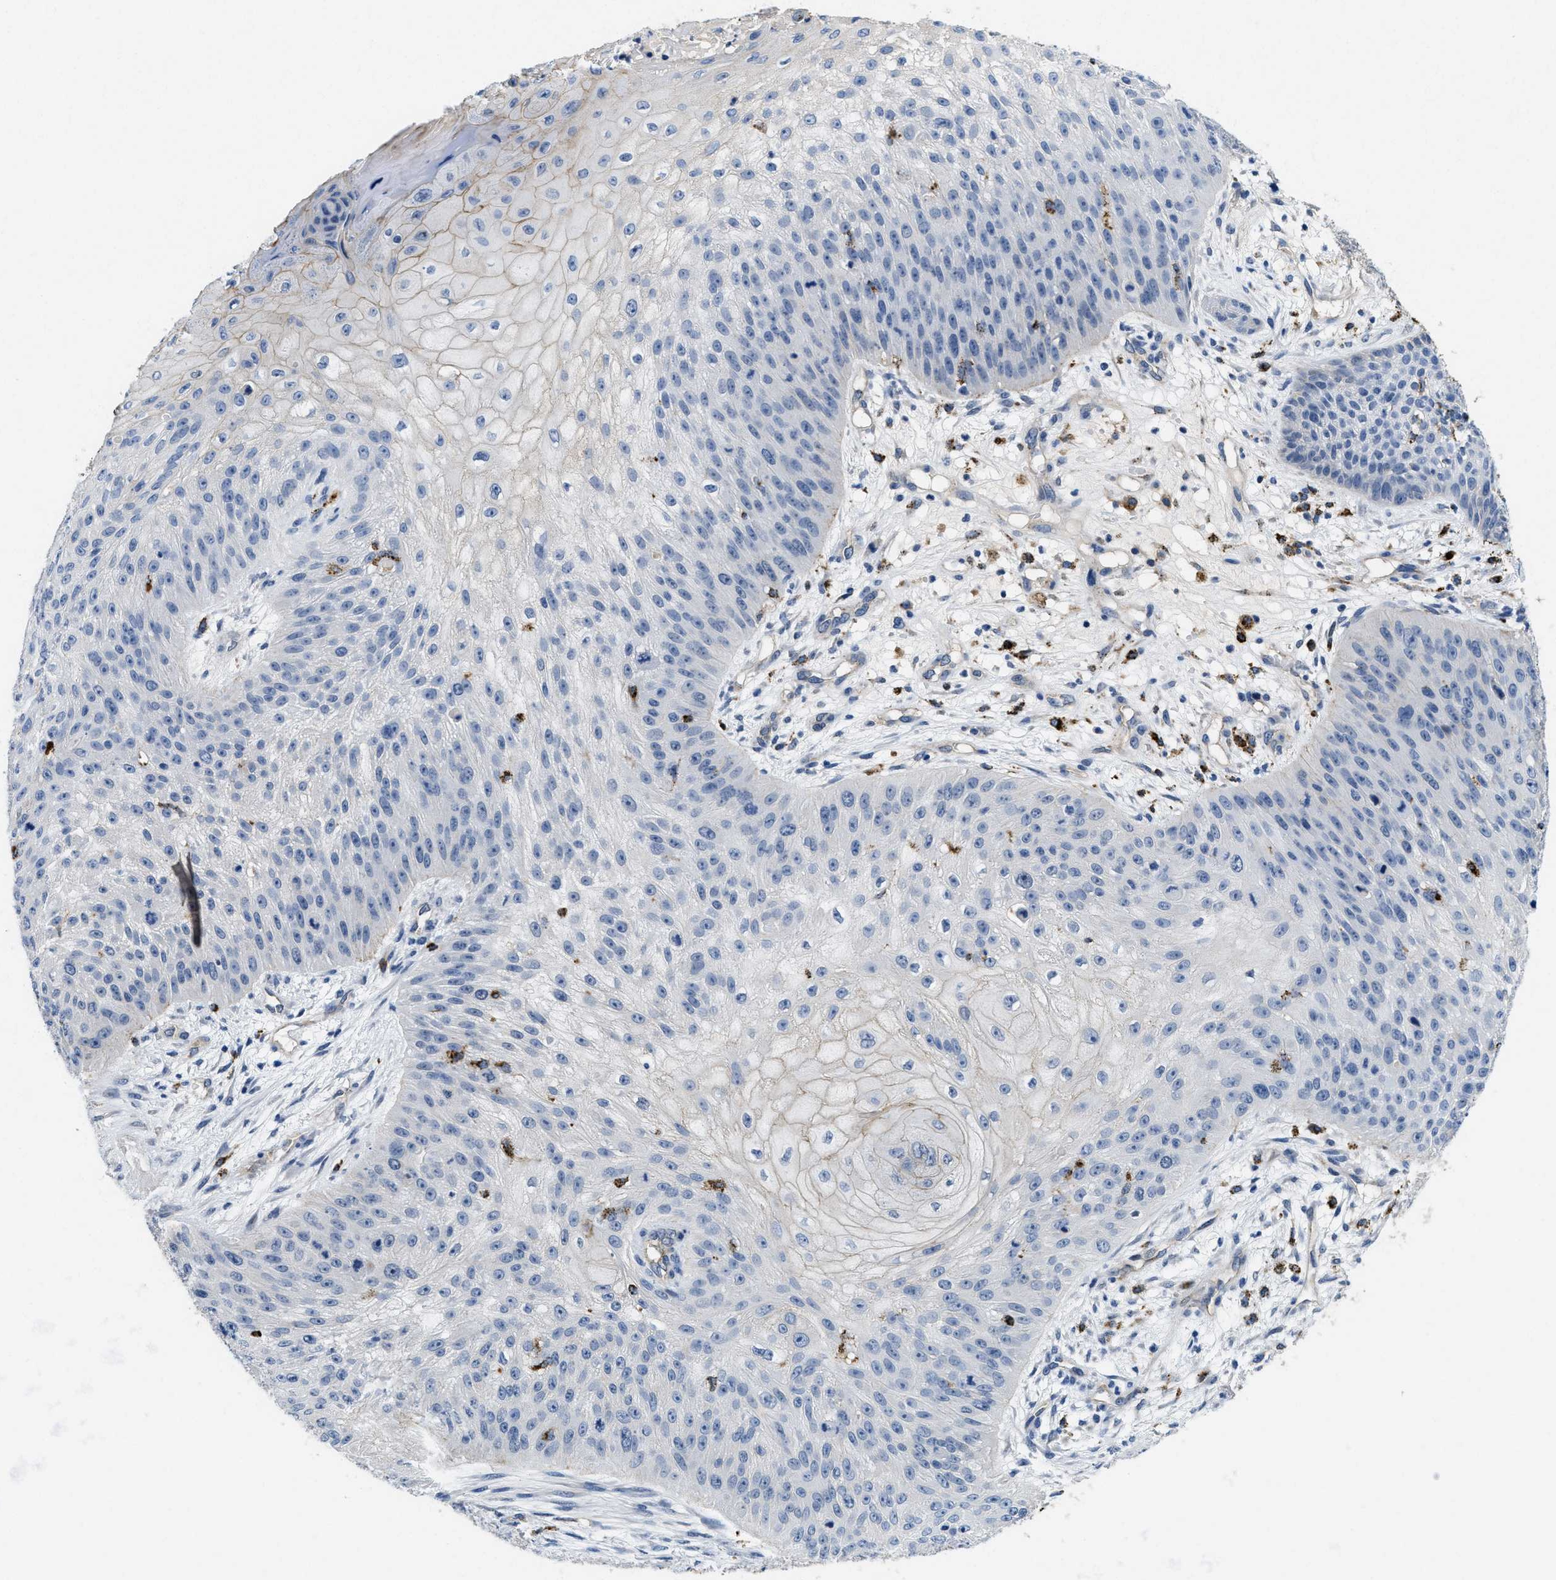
{"staining": {"intensity": "negative", "quantity": "none", "location": "none"}, "tissue": "skin cancer", "cell_type": "Tumor cells", "image_type": "cancer", "snomed": [{"axis": "morphology", "description": "Squamous cell carcinoma, NOS"}, {"axis": "topography", "description": "Skin"}], "caption": "Histopathology image shows no protein positivity in tumor cells of skin squamous cell carcinoma tissue. (Stains: DAB immunohistochemistry with hematoxylin counter stain, Microscopy: brightfield microscopy at high magnification).", "gene": "BMPR2", "patient": {"sex": "female", "age": 80}}